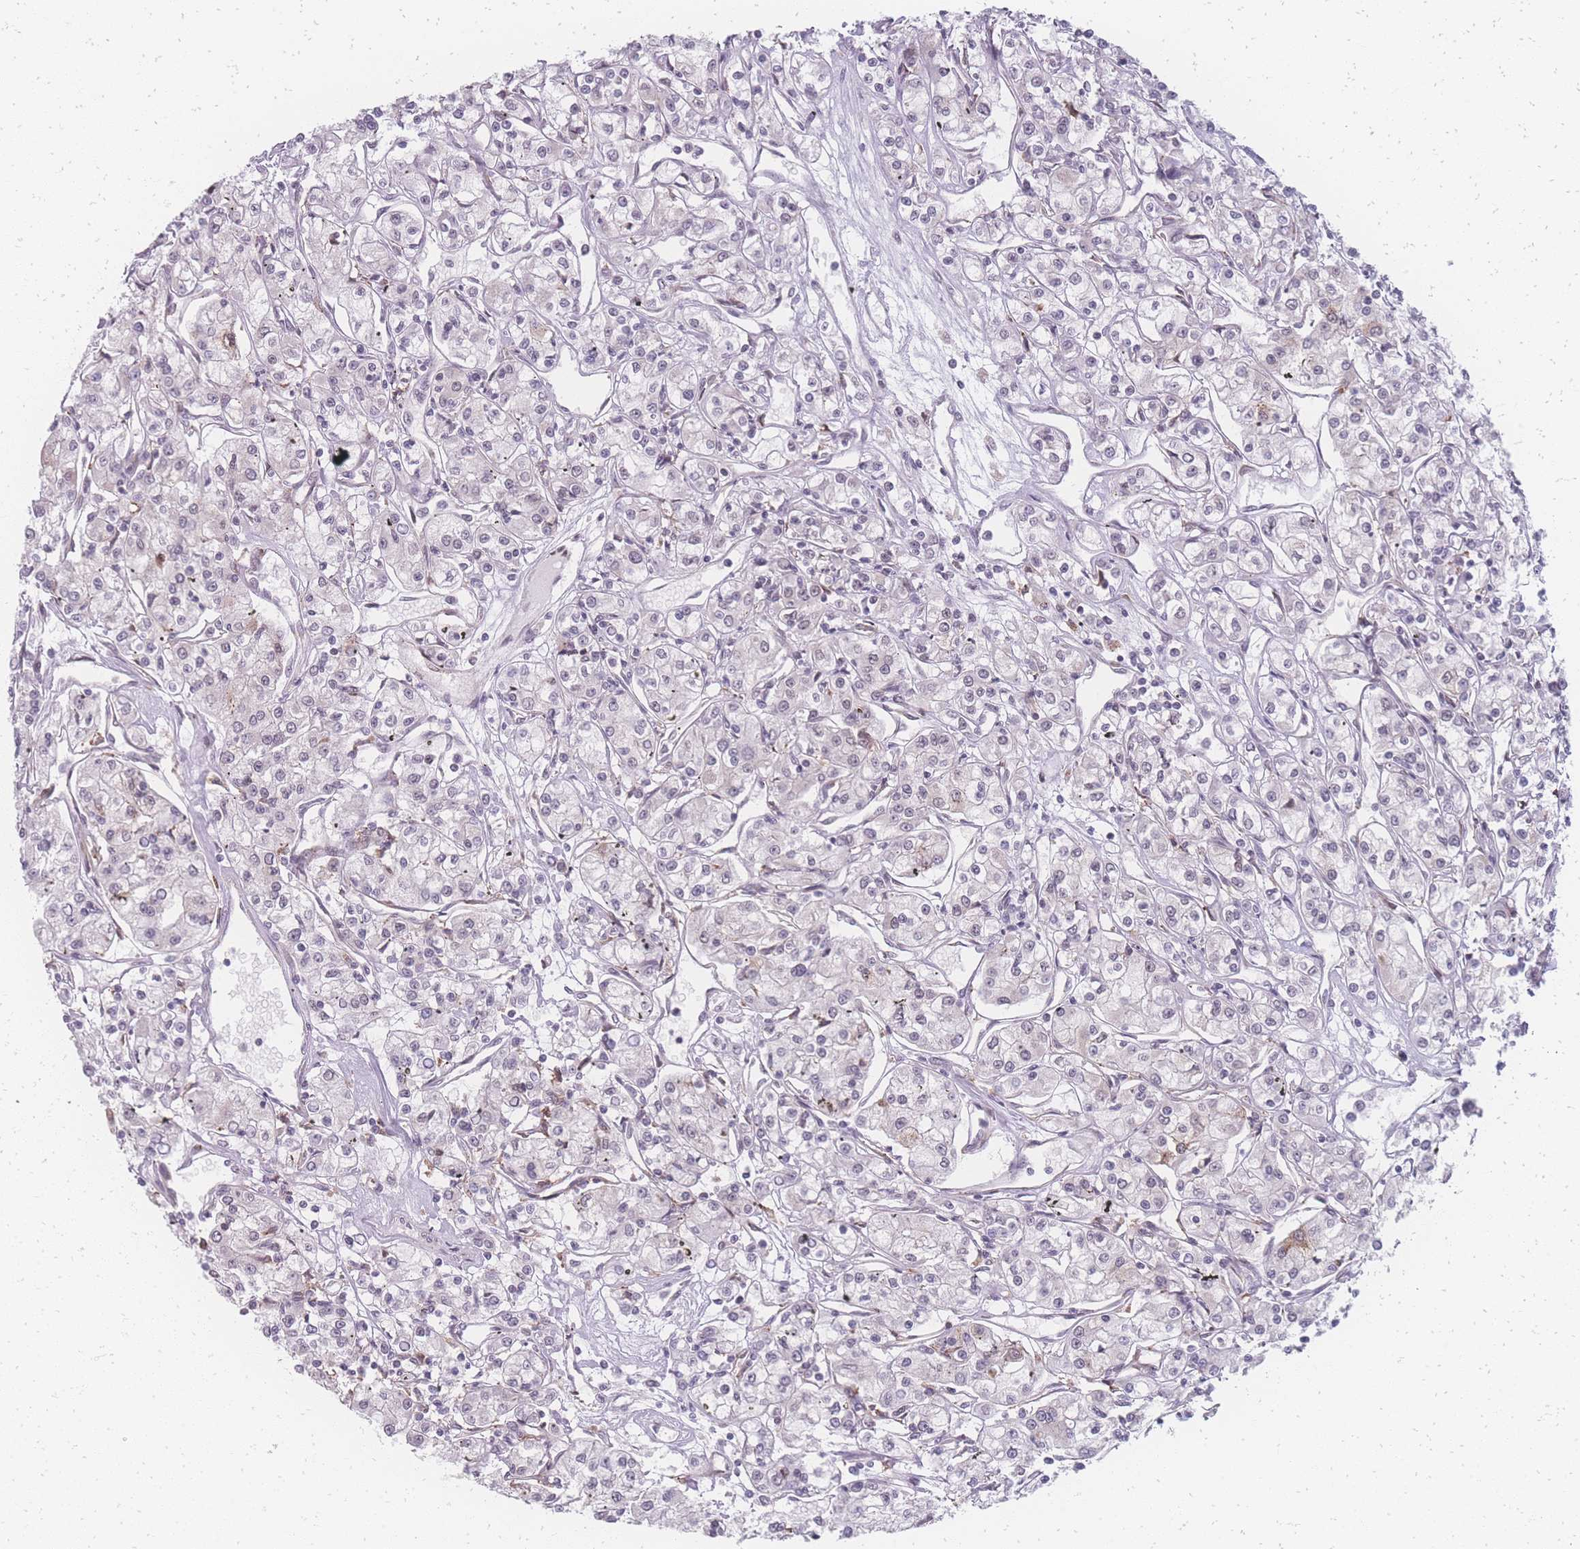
{"staining": {"intensity": "negative", "quantity": "none", "location": "none"}, "tissue": "renal cancer", "cell_type": "Tumor cells", "image_type": "cancer", "snomed": [{"axis": "morphology", "description": "Adenocarcinoma, NOS"}, {"axis": "topography", "description": "Kidney"}], "caption": "Immunohistochemistry of renal cancer demonstrates no positivity in tumor cells.", "gene": "ZC3H13", "patient": {"sex": "female", "age": 59}}